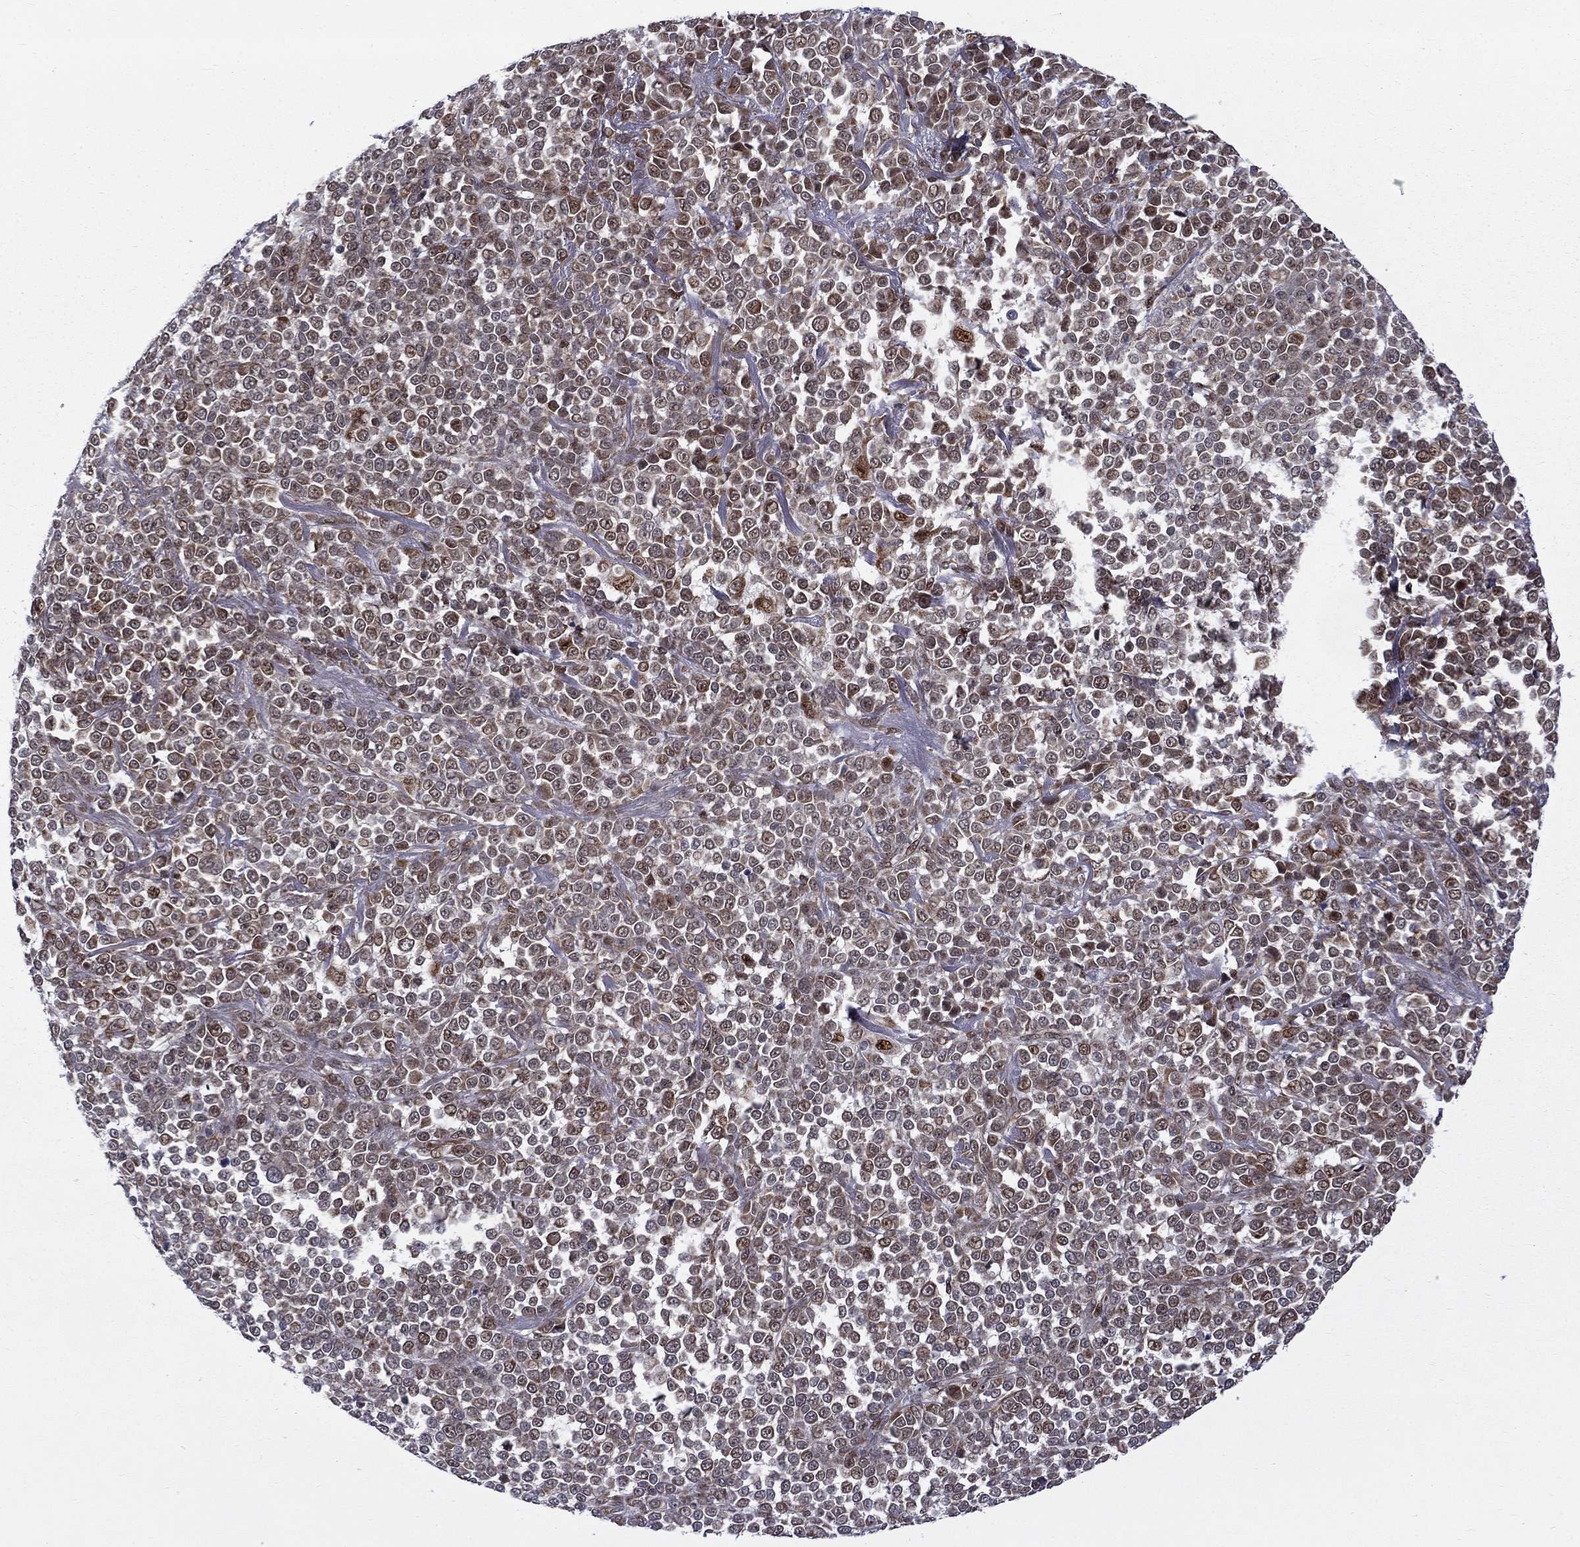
{"staining": {"intensity": "negative", "quantity": "none", "location": "none"}, "tissue": "melanoma", "cell_type": "Tumor cells", "image_type": "cancer", "snomed": [{"axis": "morphology", "description": "Malignant melanoma, NOS"}, {"axis": "topography", "description": "Skin"}], "caption": "The IHC micrograph has no significant positivity in tumor cells of malignant melanoma tissue.", "gene": "KPNA3", "patient": {"sex": "female", "age": 95}}